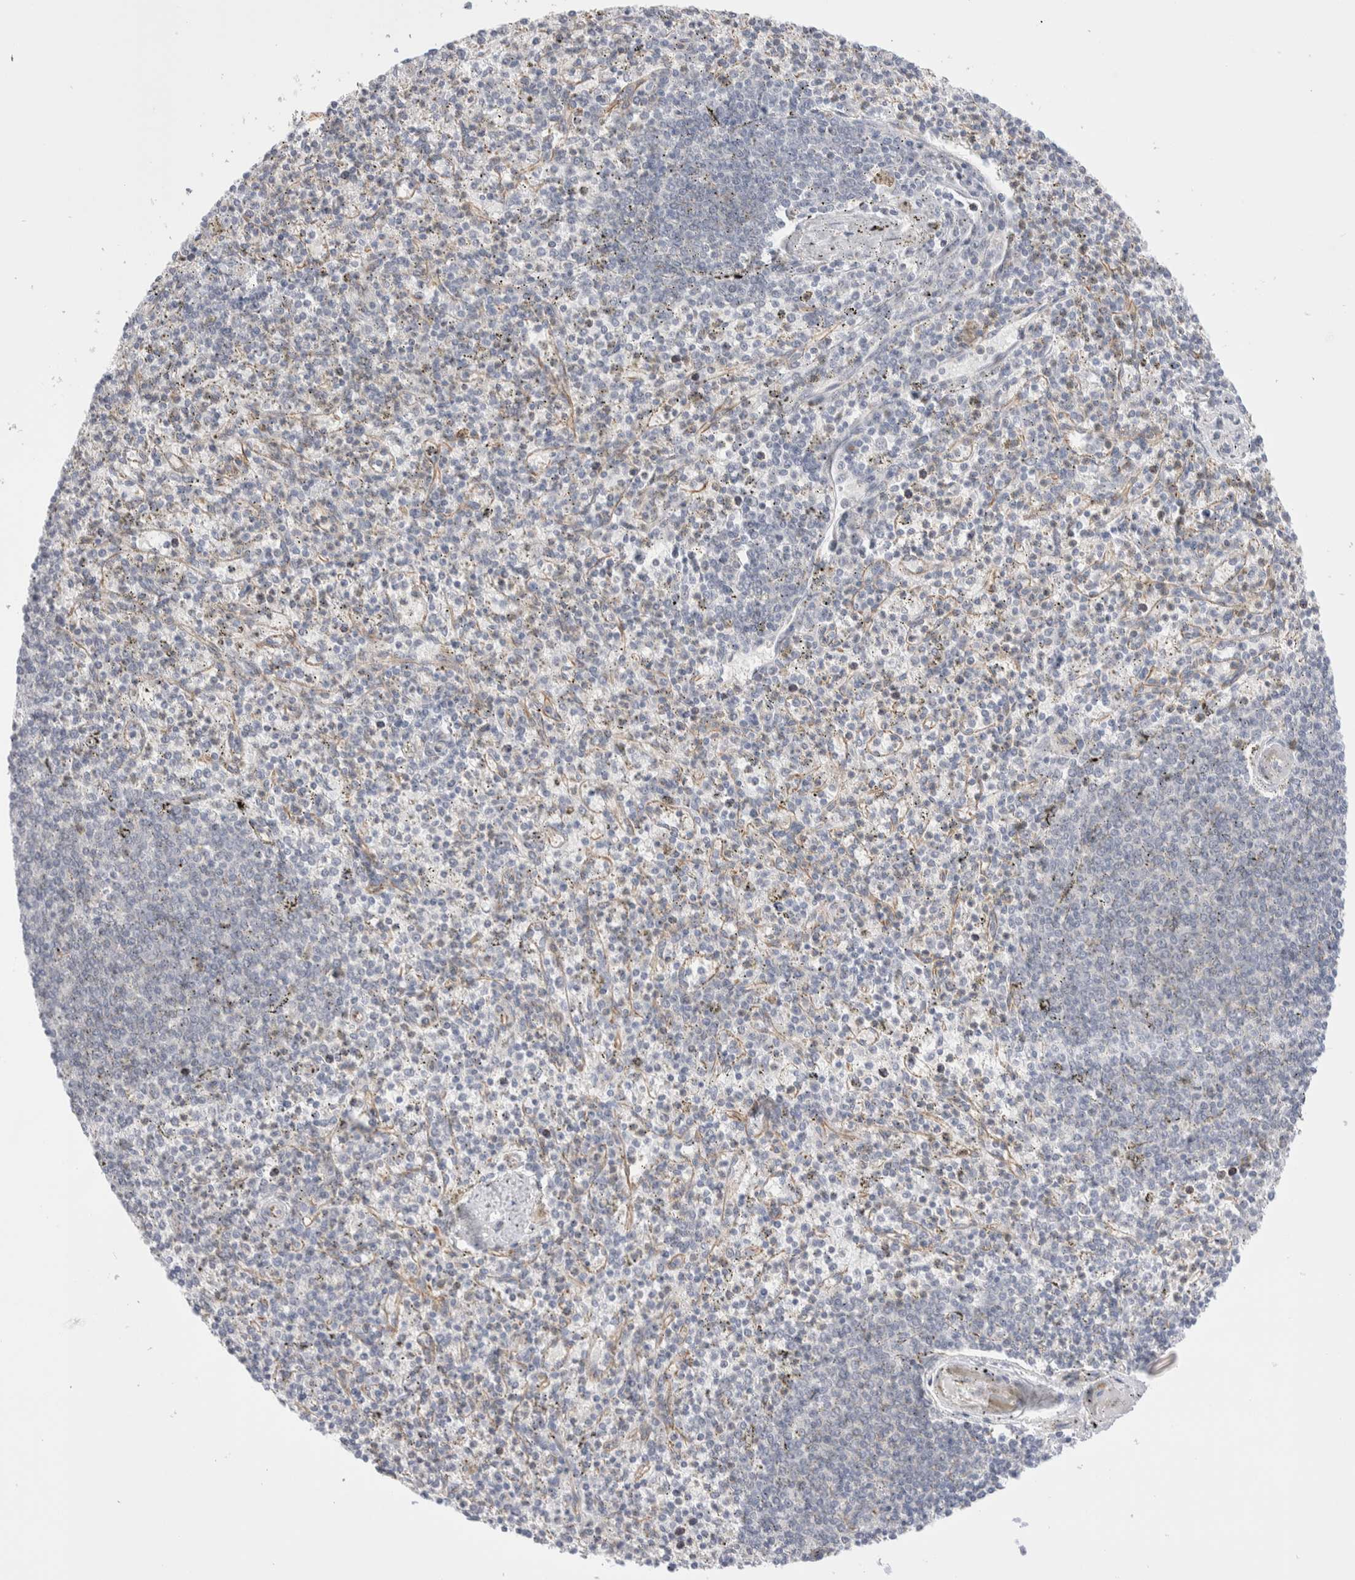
{"staining": {"intensity": "negative", "quantity": "none", "location": "none"}, "tissue": "spleen", "cell_type": "Cells in red pulp", "image_type": "normal", "snomed": [{"axis": "morphology", "description": "Normal tissue, NOS"}, {"axis": "topography", "description": "Spleen"}], "caption": "An image of human spleen is negative for staining in cells in red pulp. (DAB (3,3'-diaminobenzidine) immunohistochemistry (IHC), high magnification).", "gene": "C1orf112", "patient": {"sex": "male", "age": 72}}